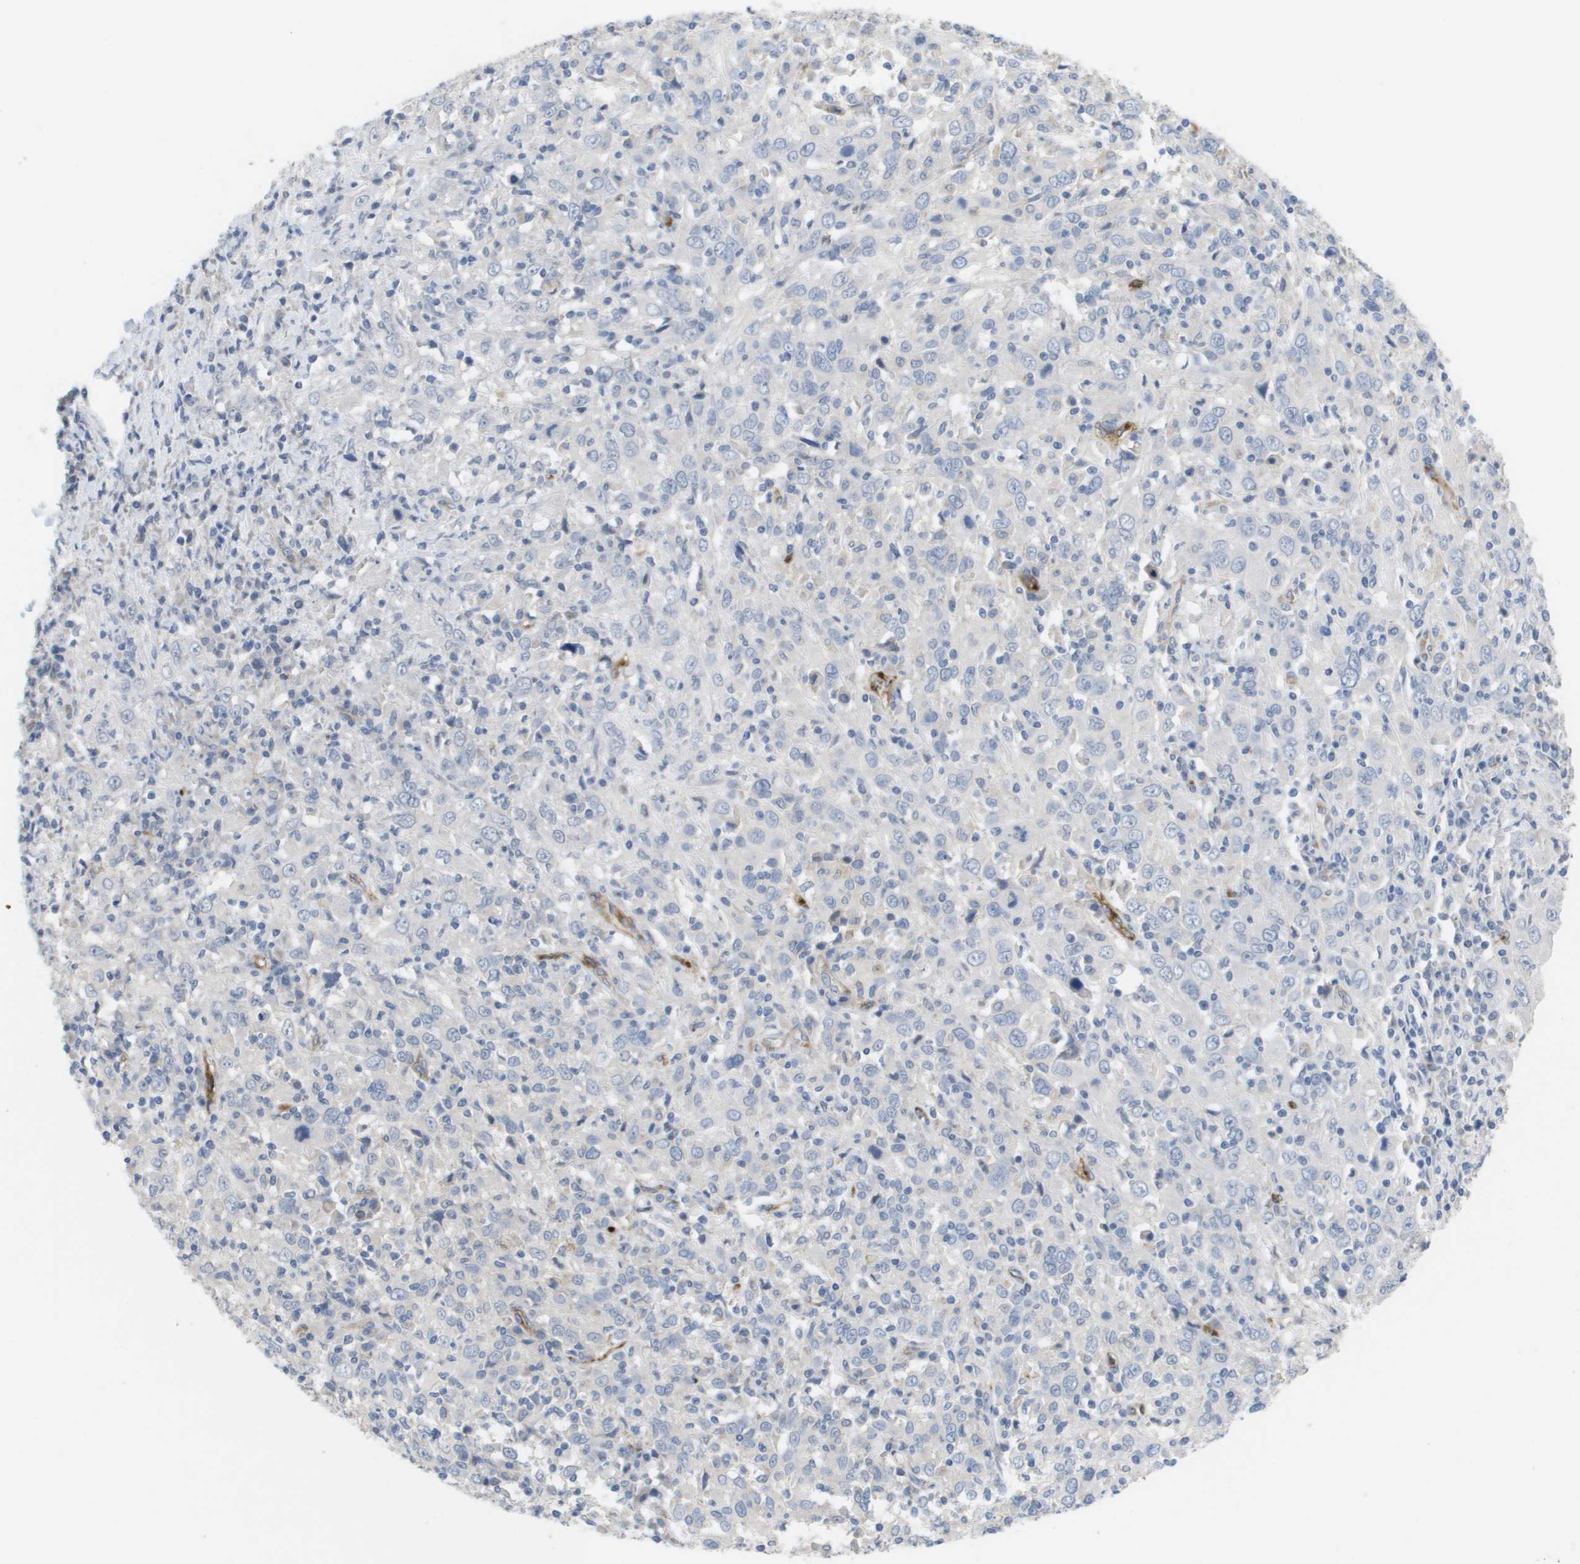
{"staining": {"intensity": "negative", "quantity": "none", "location": "none"}, "tissue": "cervical cancer", "cell_type": "Tumor cells", "image_type": "cancer", "snomed": [{"axis": "morphology", "description": "Squamous cell carcinoma, NOS"}, {"axis": "topography", "description": "Cervix"}], "caption": "This is an immunohistochemistry (IHC) photomicrograph of cervical squamous cell carcinoma. There is no staining in tumor cells.", "gene": "ANGPT2", "patient": {"sex": "female", "age": 46}}